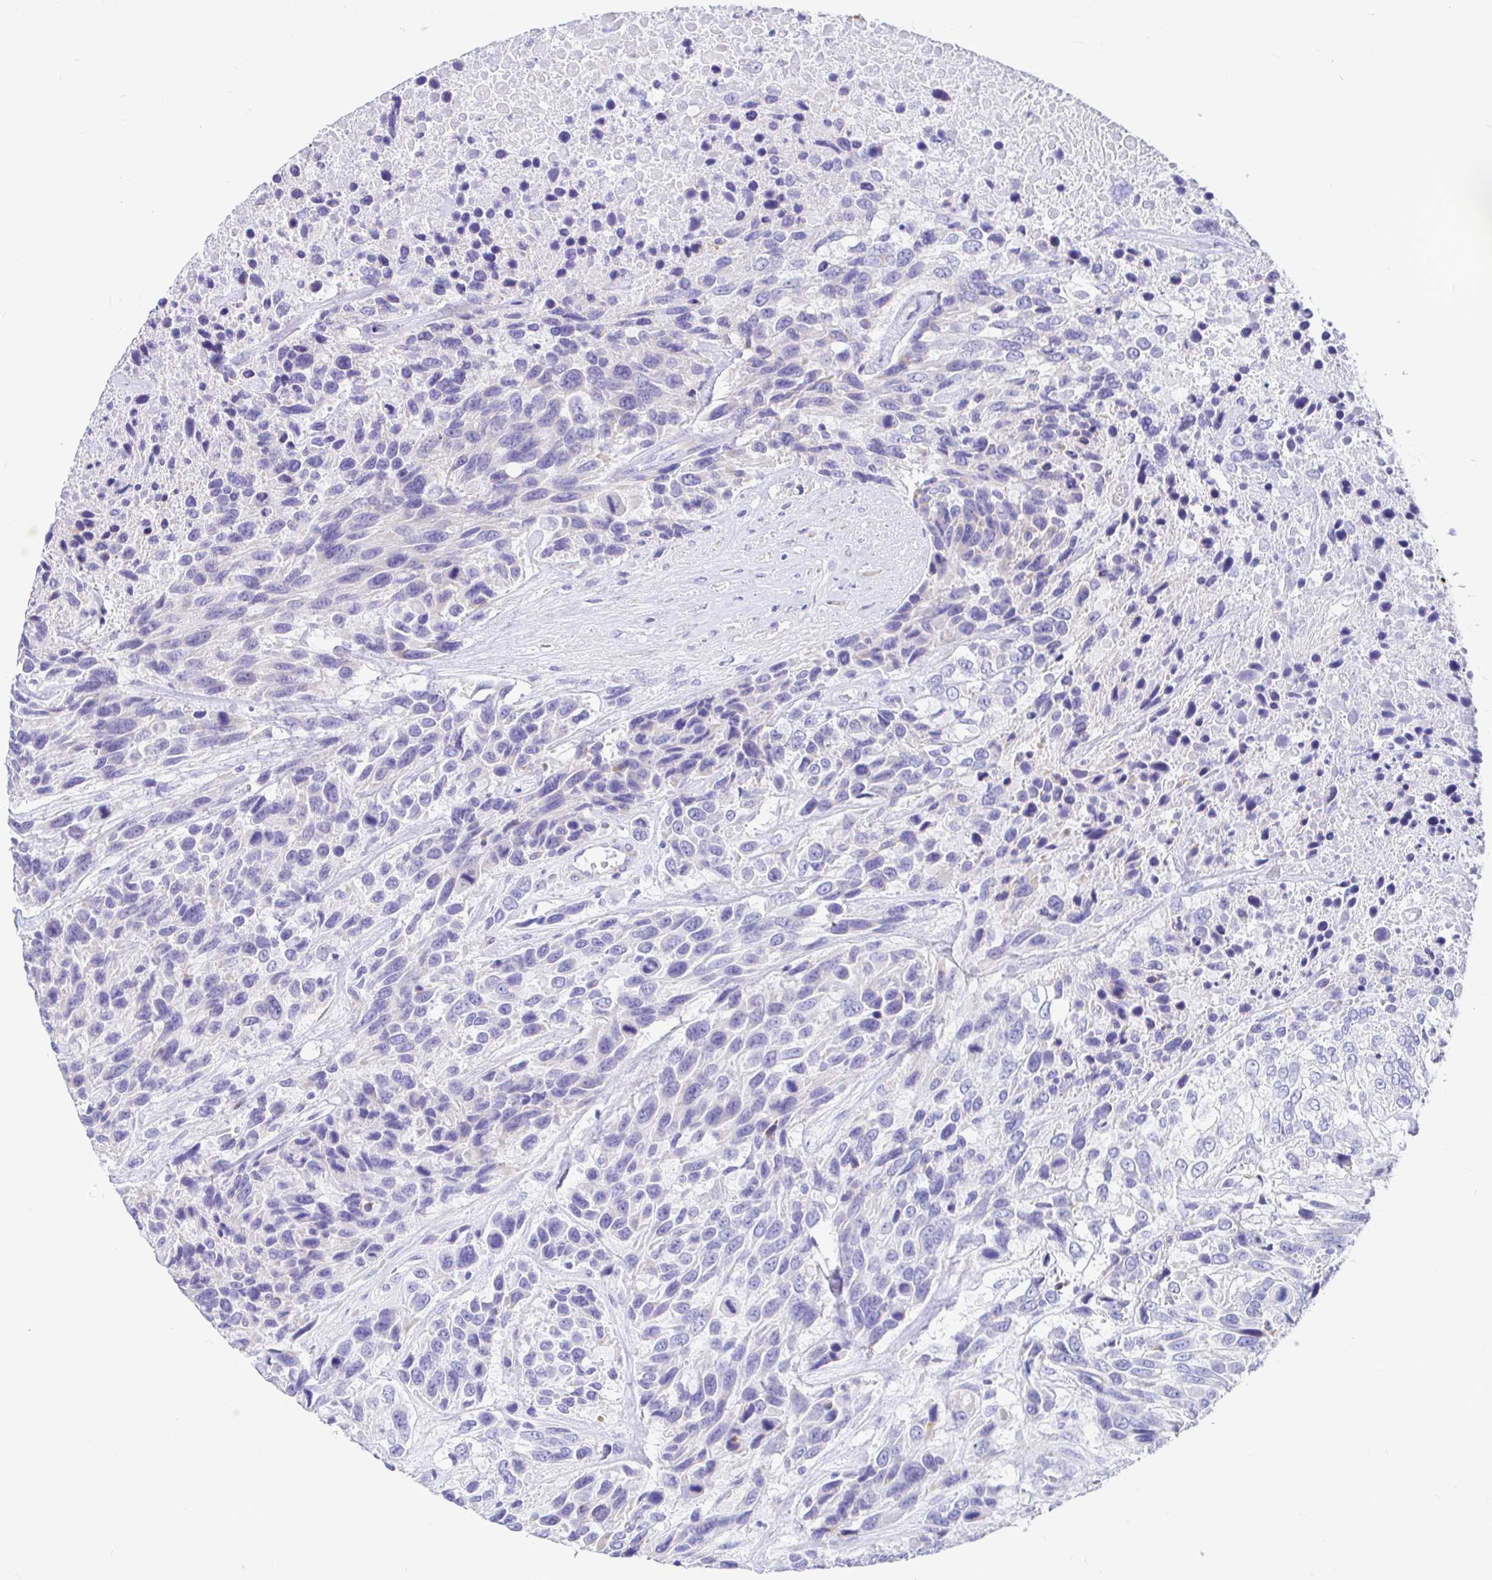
{"staining": {"intensity": "negative", "quantity": "none", "location": "none"}, "tissue": "urothelial cancer", "cell_type": "Tumor cells", "image_type": "cancer", "snomed": [{"axis": "morphology", "description": "Urothelial carcinoma, High grade"}, {"axis": "topography", "description": "Urinary bladder"}], "caption": "Immunohistochemistry (IHC) image of human urothelial cancer stained for a protein (brown), which exhibits no staining in tumor cells.", "gene": "CCDC62", "patient": {"sex": "female", "age": 70}}